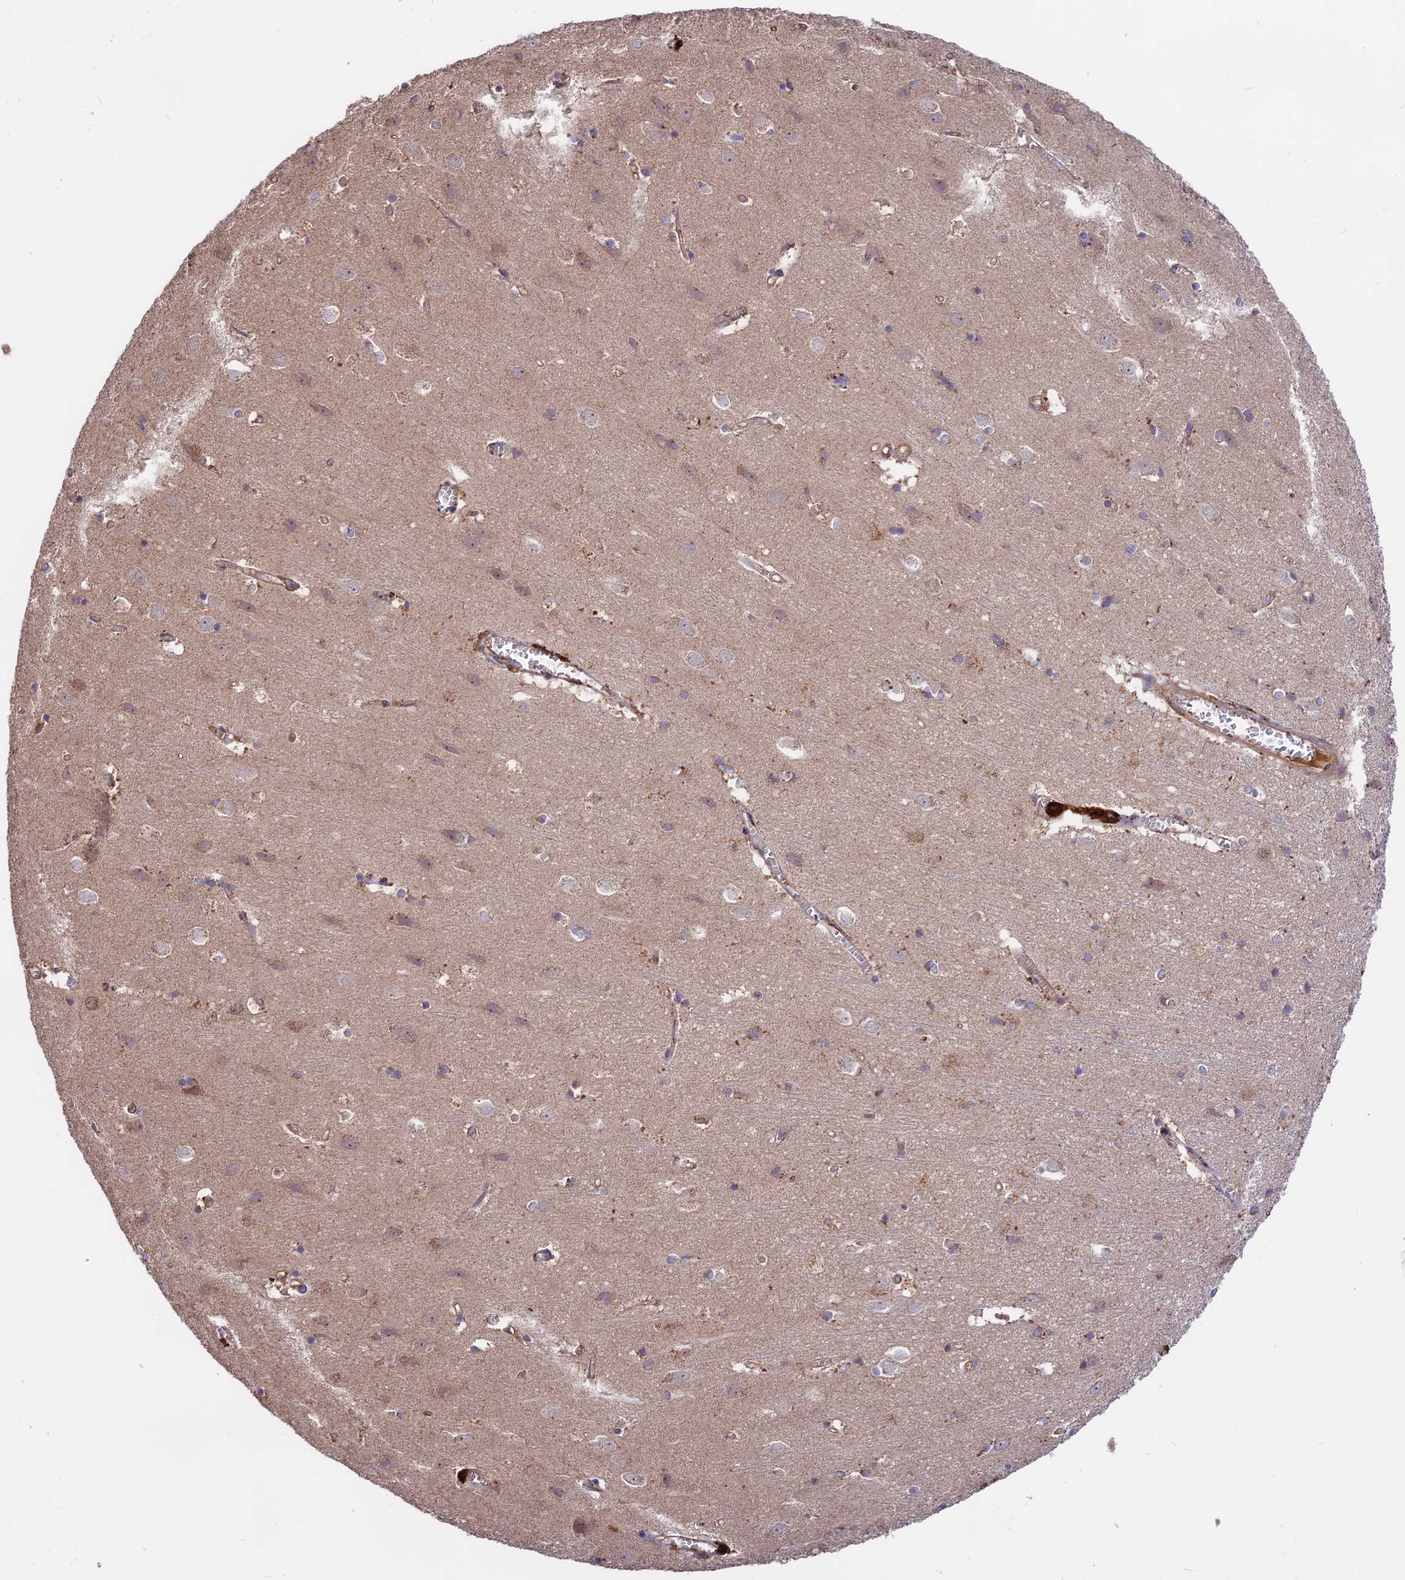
{"staining": {"intensity": "moderate", "quantity": ">75%", "location": "cytoplasmic/membranous"}, "tissue": "cerebral cortex", "cell_type": "Endothelial cells", "image_type": "normal", "snomed": [{"axis": "morphology", "description": "Normal tissue, NOS"}, {"axis": "topography", "description": "Cerebral cortex"}], "caption": "The micrograph reveals immunohistochemical staining of benign cerebral cortex. There is moderate cytoplasmic/membranous expression is appreciated in about >75% of endothelial cells. (Stains: DAB in brown, nuclei in blue, Microscopy: brightfield microscopy at high magnification).", "gene": "NUDT8", "patient": {"sex": "male", "age": 54}}